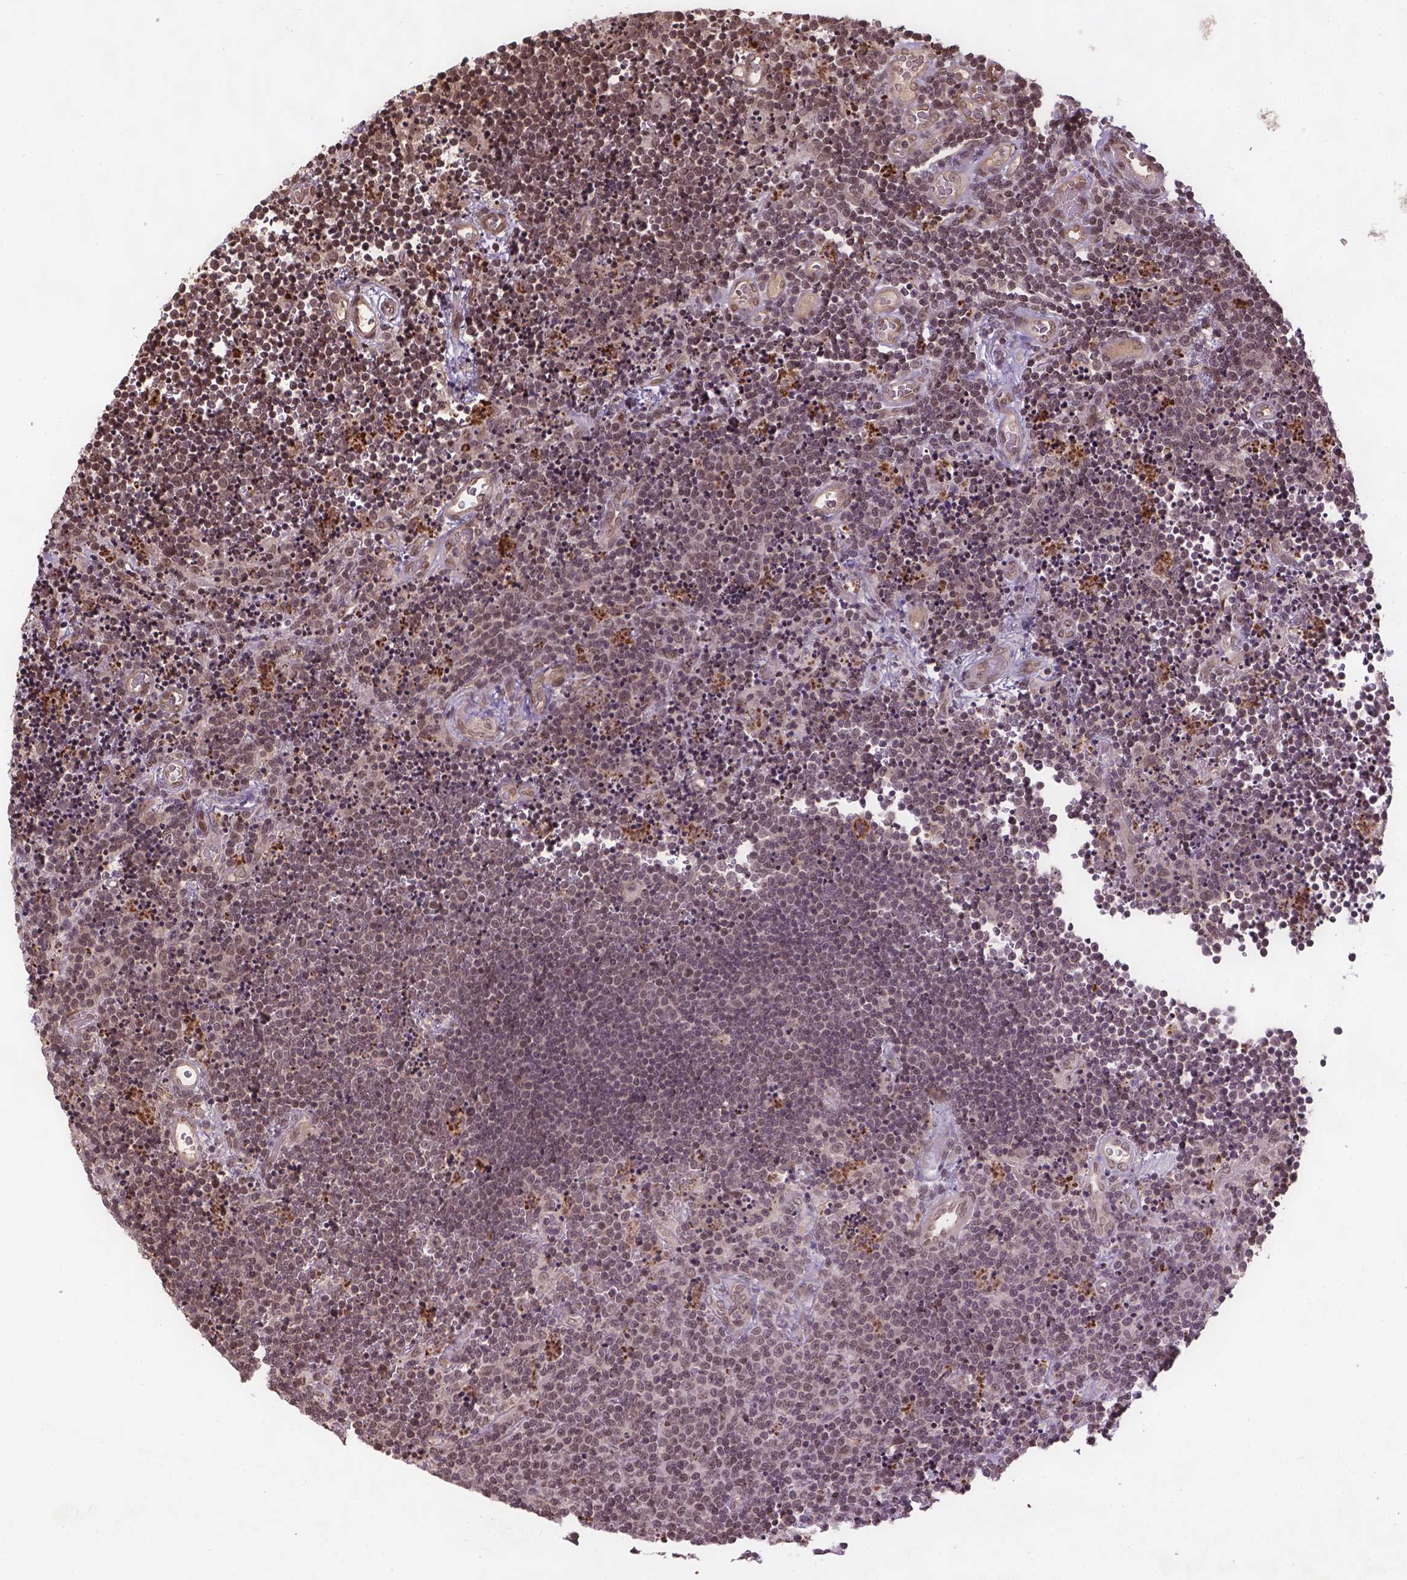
{"staining": {"intensity": "weak", "quantity": ">75%", "location": "nuclear"}, "tissue": "lymphoma", "cell_type": "Tumor cells", "image_type": "cancer", "snomed": [{"axis": "morphology", "description": "Malignant lymphoma, non-Hodgkin's type, Low grade"}, {"axis": "topography", "description": "Brain"}], "caption": "About >75% of tumor cells in human lymphoma demonstrate weak nuclear protein positivity as visualized by brown immunohistochemical staining.", "gene": "BANF1", "patient": {"sex": "female", "age": 66}}